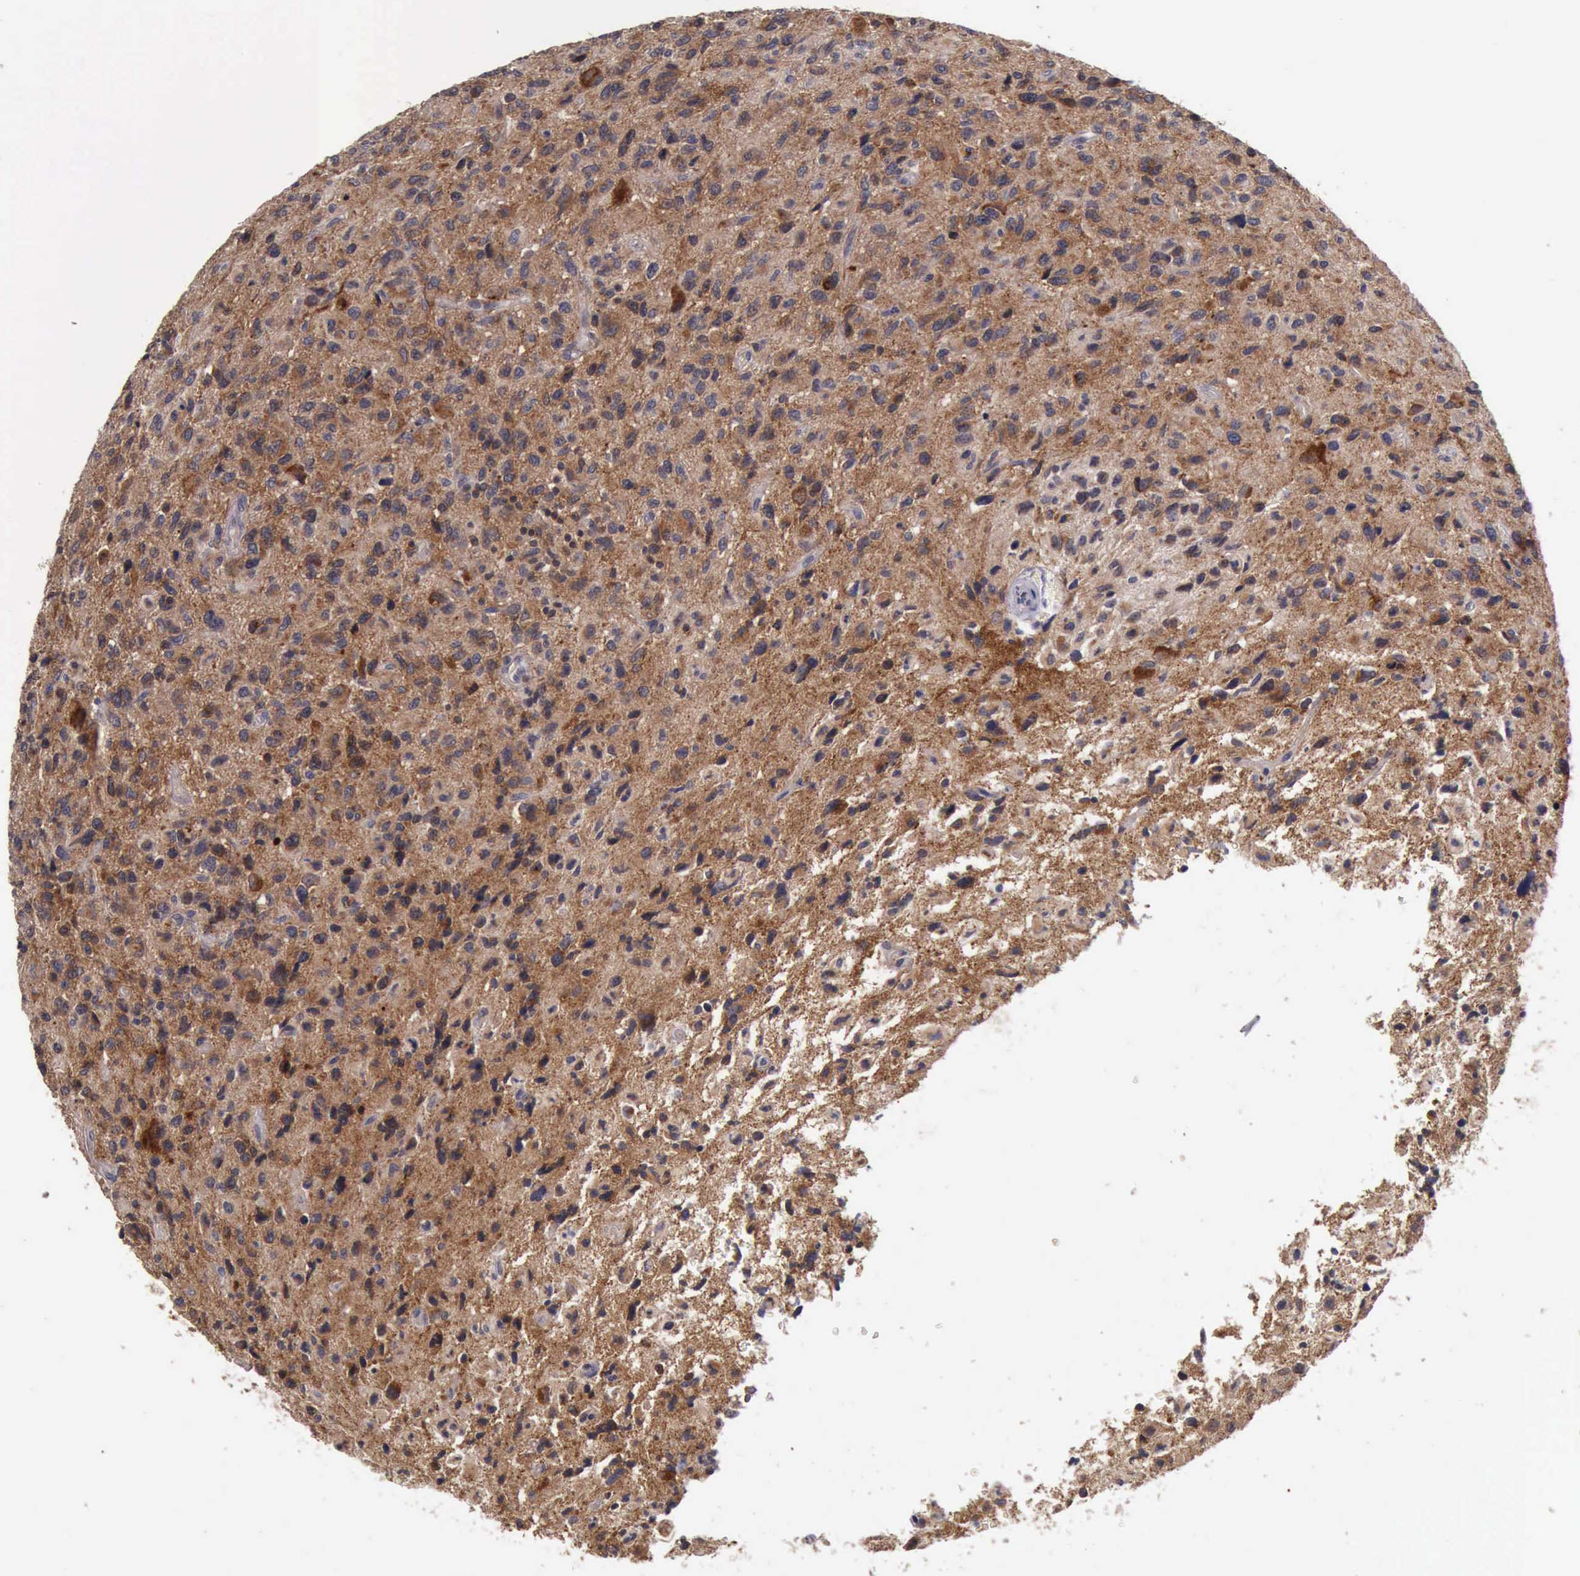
{"staining": {"intensity": "moderate", "quantity": "<25%", "location": "cytoplasmic/membranous"}, "tissue": "glioma", "cell_type": "Tumor cells", "image_type": "cancer", "snomed": [{"axis": "morphology", "description": "Glioma, malignant, High grade"}, {"axis": "topography", "description": "Brain"}], "caption": "Malignant glioma (high-grade) was stained to show a protein in brown. There is low levels of moderate cytoplasmic/membranous expression in about <25% of tumor cells.", "gene": "RAB39B", "patient": {"sex": "female", "age": 60}}